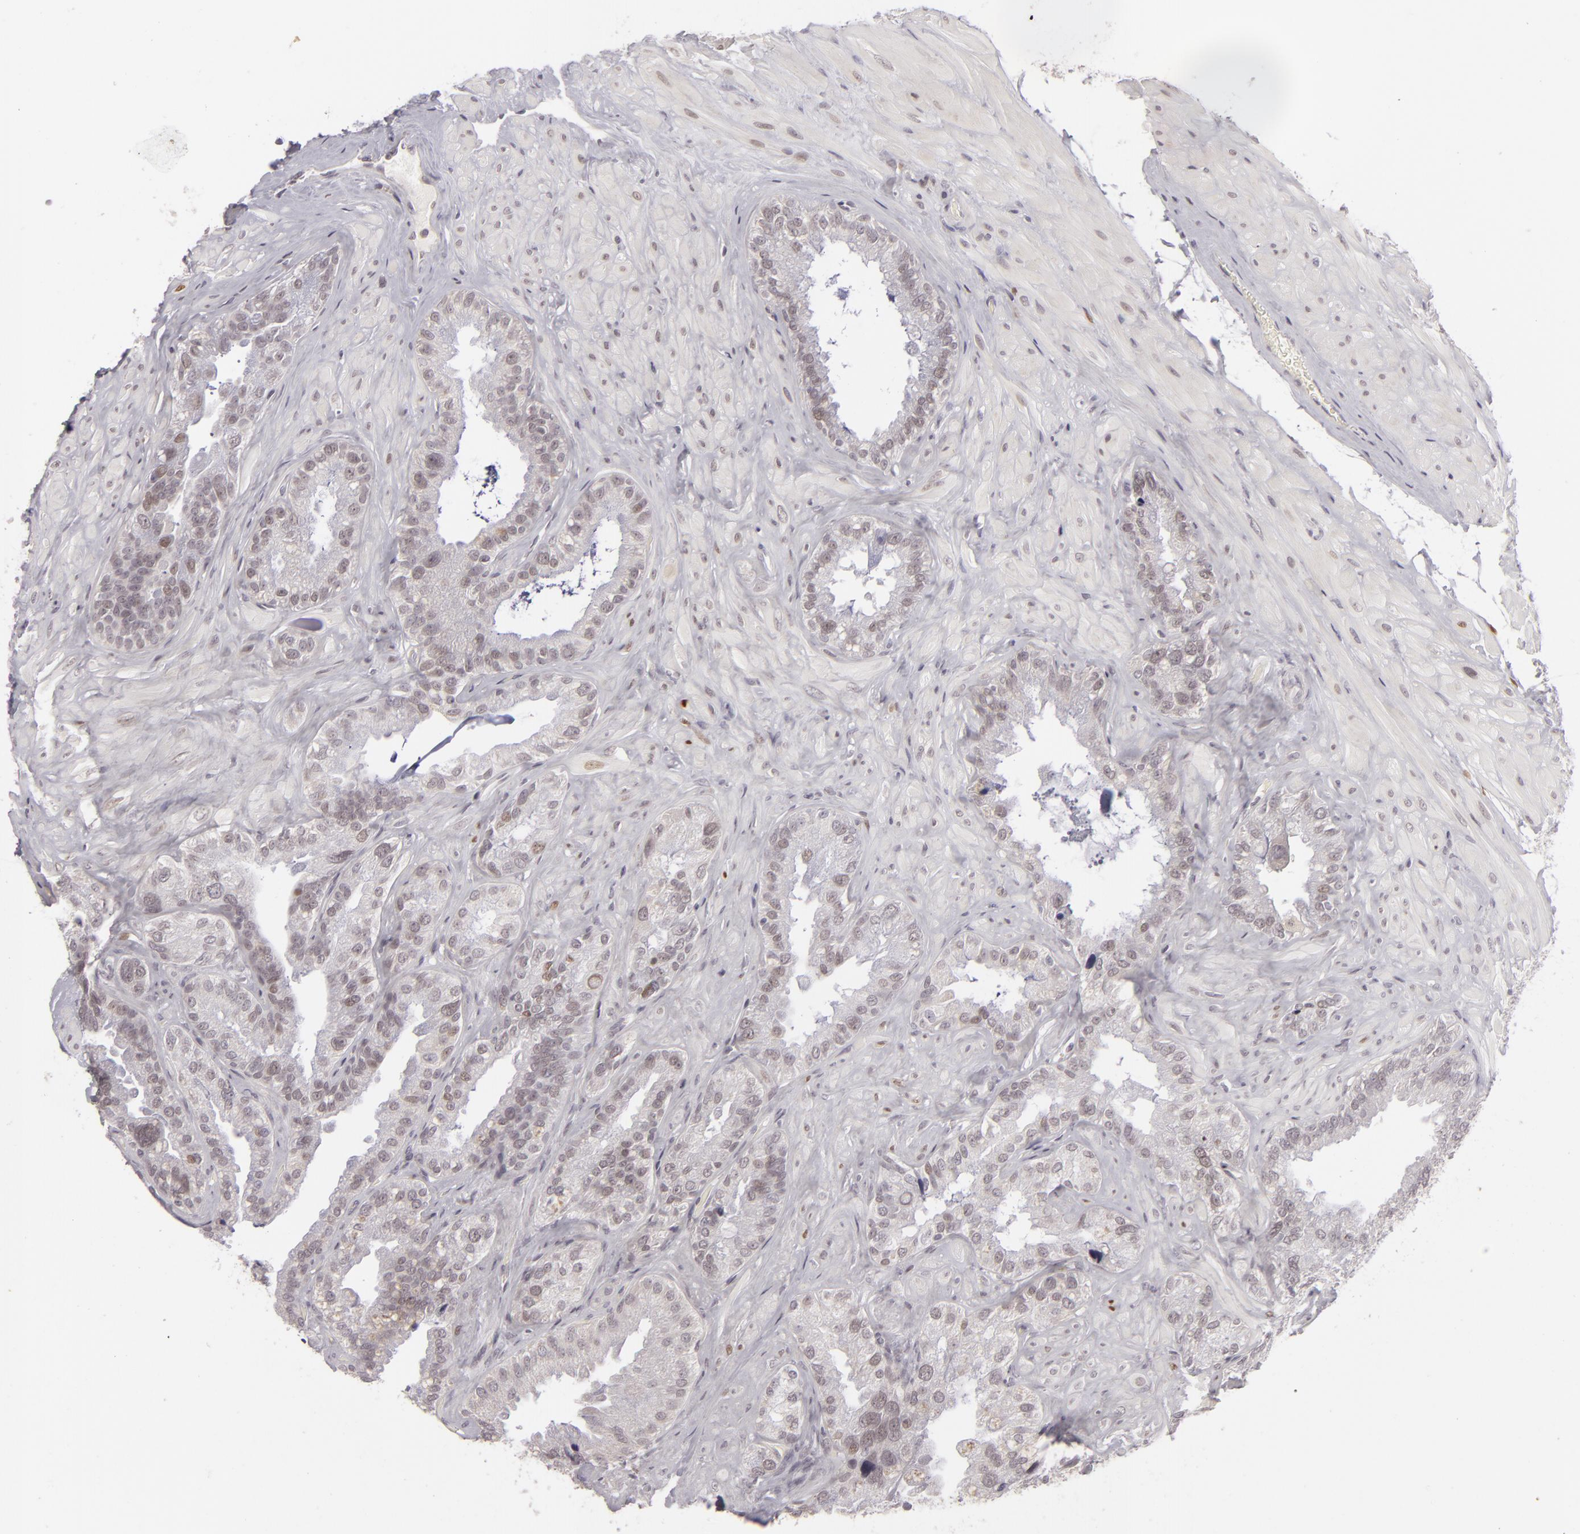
{"staining": {"intensity": "negative", "quantity": "none", "location": "none"}, "tissue": "seminal vesicle", "cell_type": "Glandular cells", "image_type": "normal", "snomed": [{"axis": "morphology", "description": "Normal tissue, NOS"}, {"axis": "topography", "description": "Seminal veicle"}], "caption": "Immunohistochemistry micrograph of unremarkable seminal vesicle: seminal vesicle stained with DAB (3,3'-diaminobenzidine) reveals no significant protein positivity in glandular cells.", "gene": "SIX1", "patient": {"sex": "male", "age": 63}}